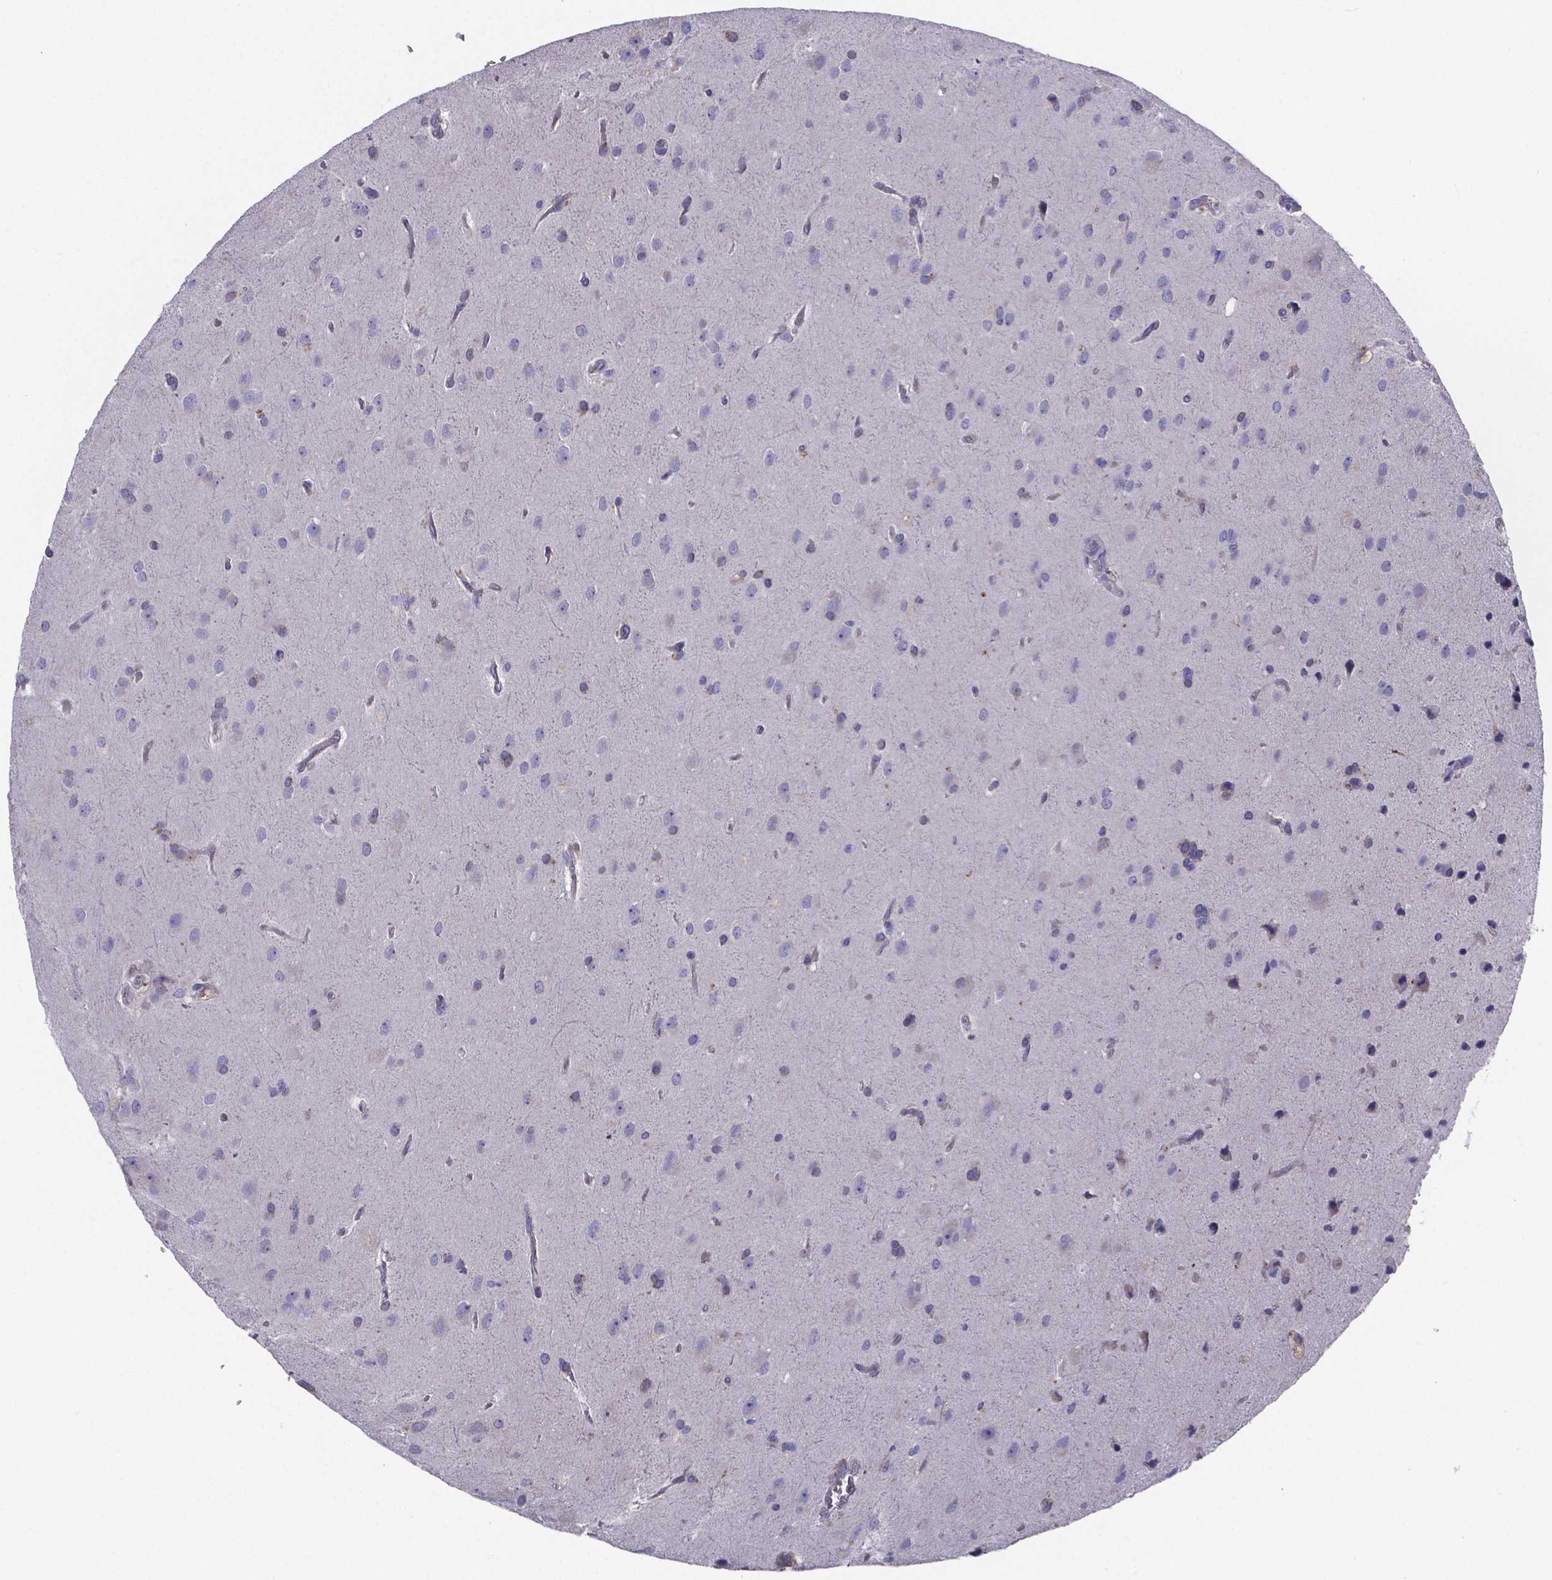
{"staining": {"intensity": "negative", "quantity": "none", "location": "none"}, "tissue": "glioma", "cell_type": "Tumor cells", "image_type": "cancer", "snomed": [{"axis": "morphology", "description": "Glioma, malignant, Low grade"}, {"axis": "topography", "description": "Brain"}], "caption": "This is a micrograph of immunohistochemistry (IHC) staining of malignant glioma (low-grade), which shows no positivity in tumor cells.", "gene": "SFRP4", "patient": {"sex": "male", "age": 58}}